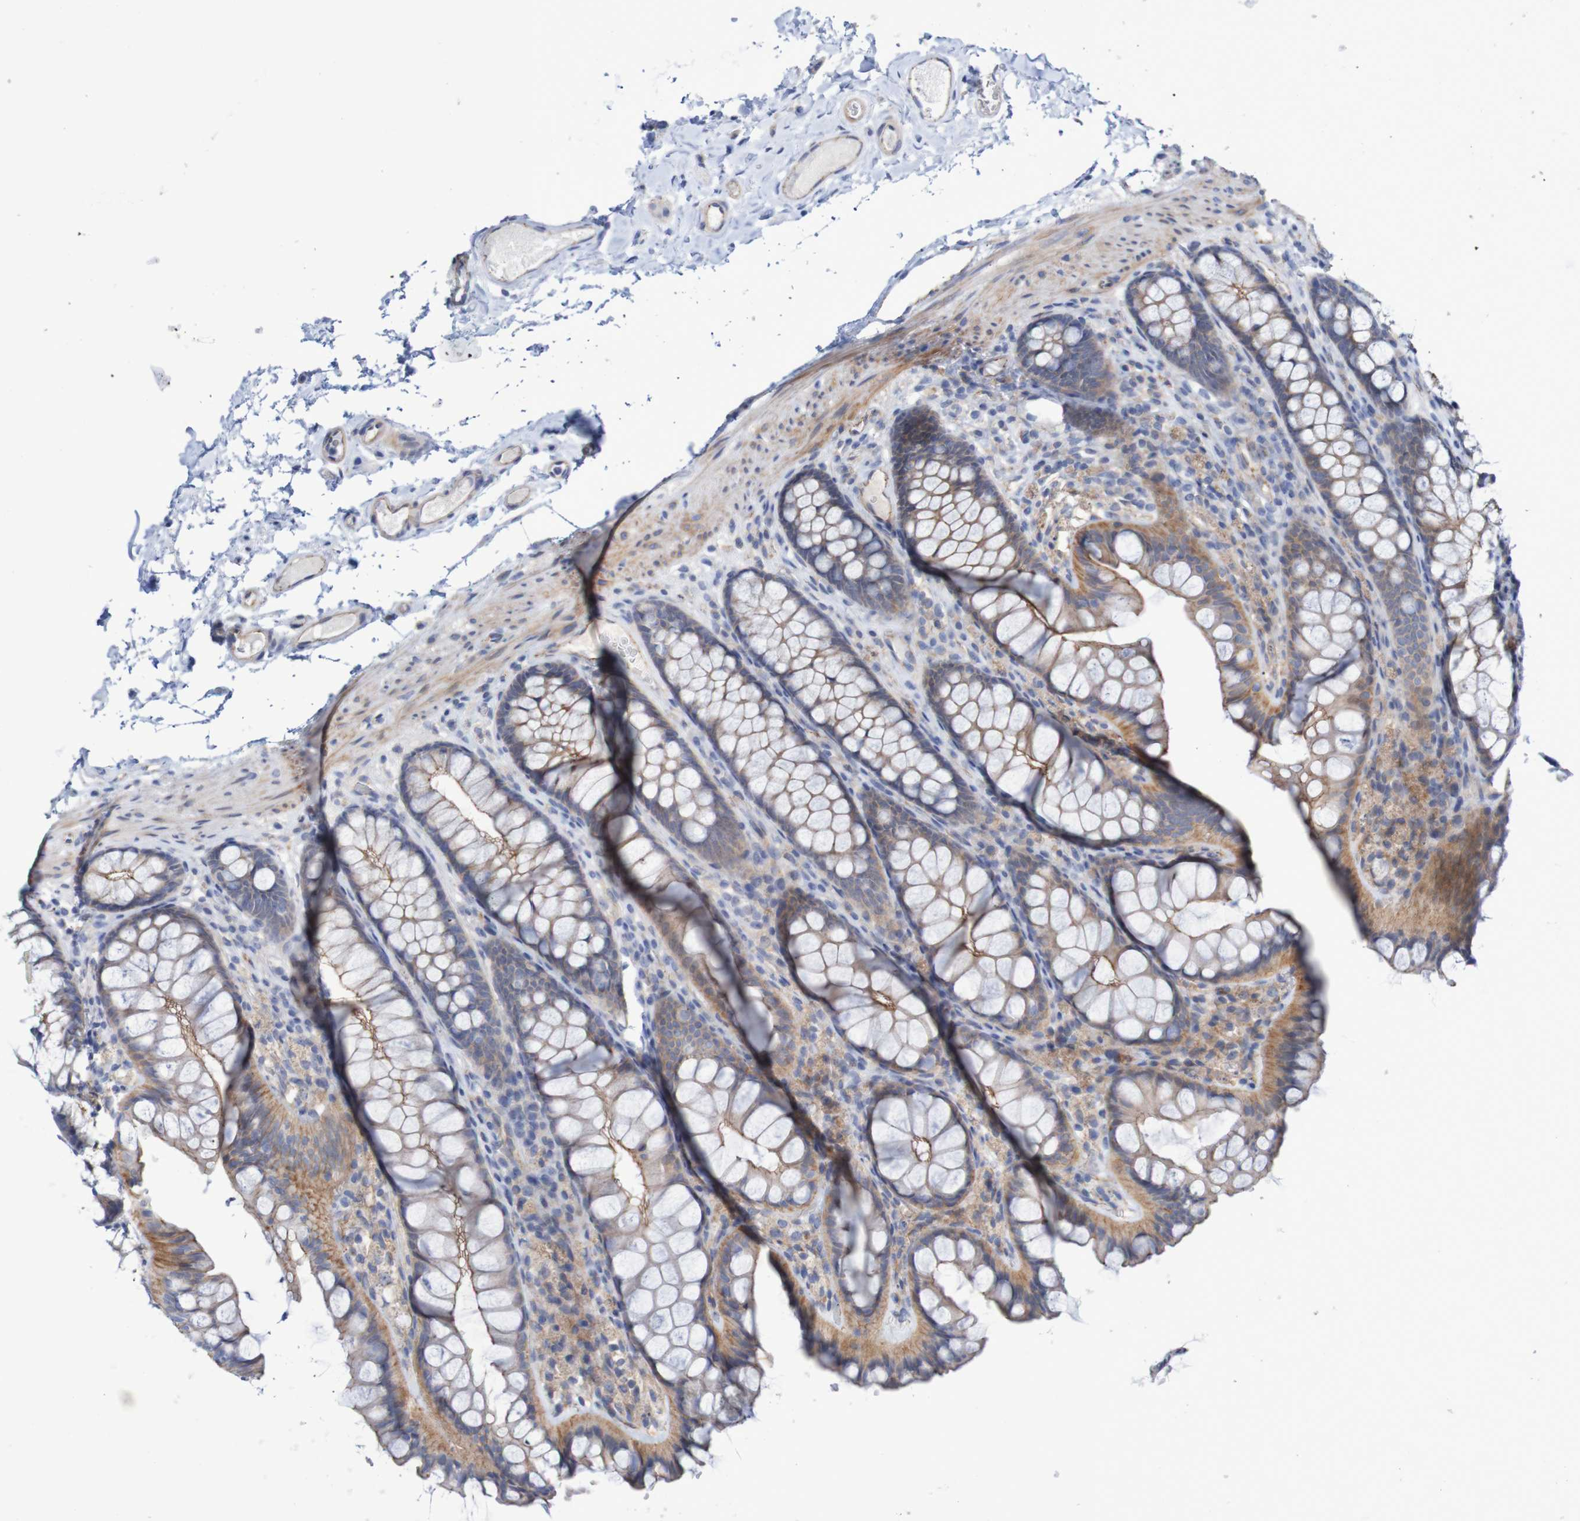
{"staining": {"intensity": "moderate", "quantity": ">75%", "location": "cytoplasmic/membranous"}, "tissue": "colon", "cell_type": "Endothelial cells", "image_type": "normal", "snomed": [{"axis": "morphology", "description": "Normal tissue, NOS"}, {"axis": "topography", "description": "Colon"}], "caption": "This image displays normal colon stained with IHC to label a protein in brown. The cytoplasmic/membranous of endothelial cells show moderate positivity for the protein. Nuclei are counter-stained blue.", "gene": "NECTIN2", "patient": {"sex": "female", "age": 55}}